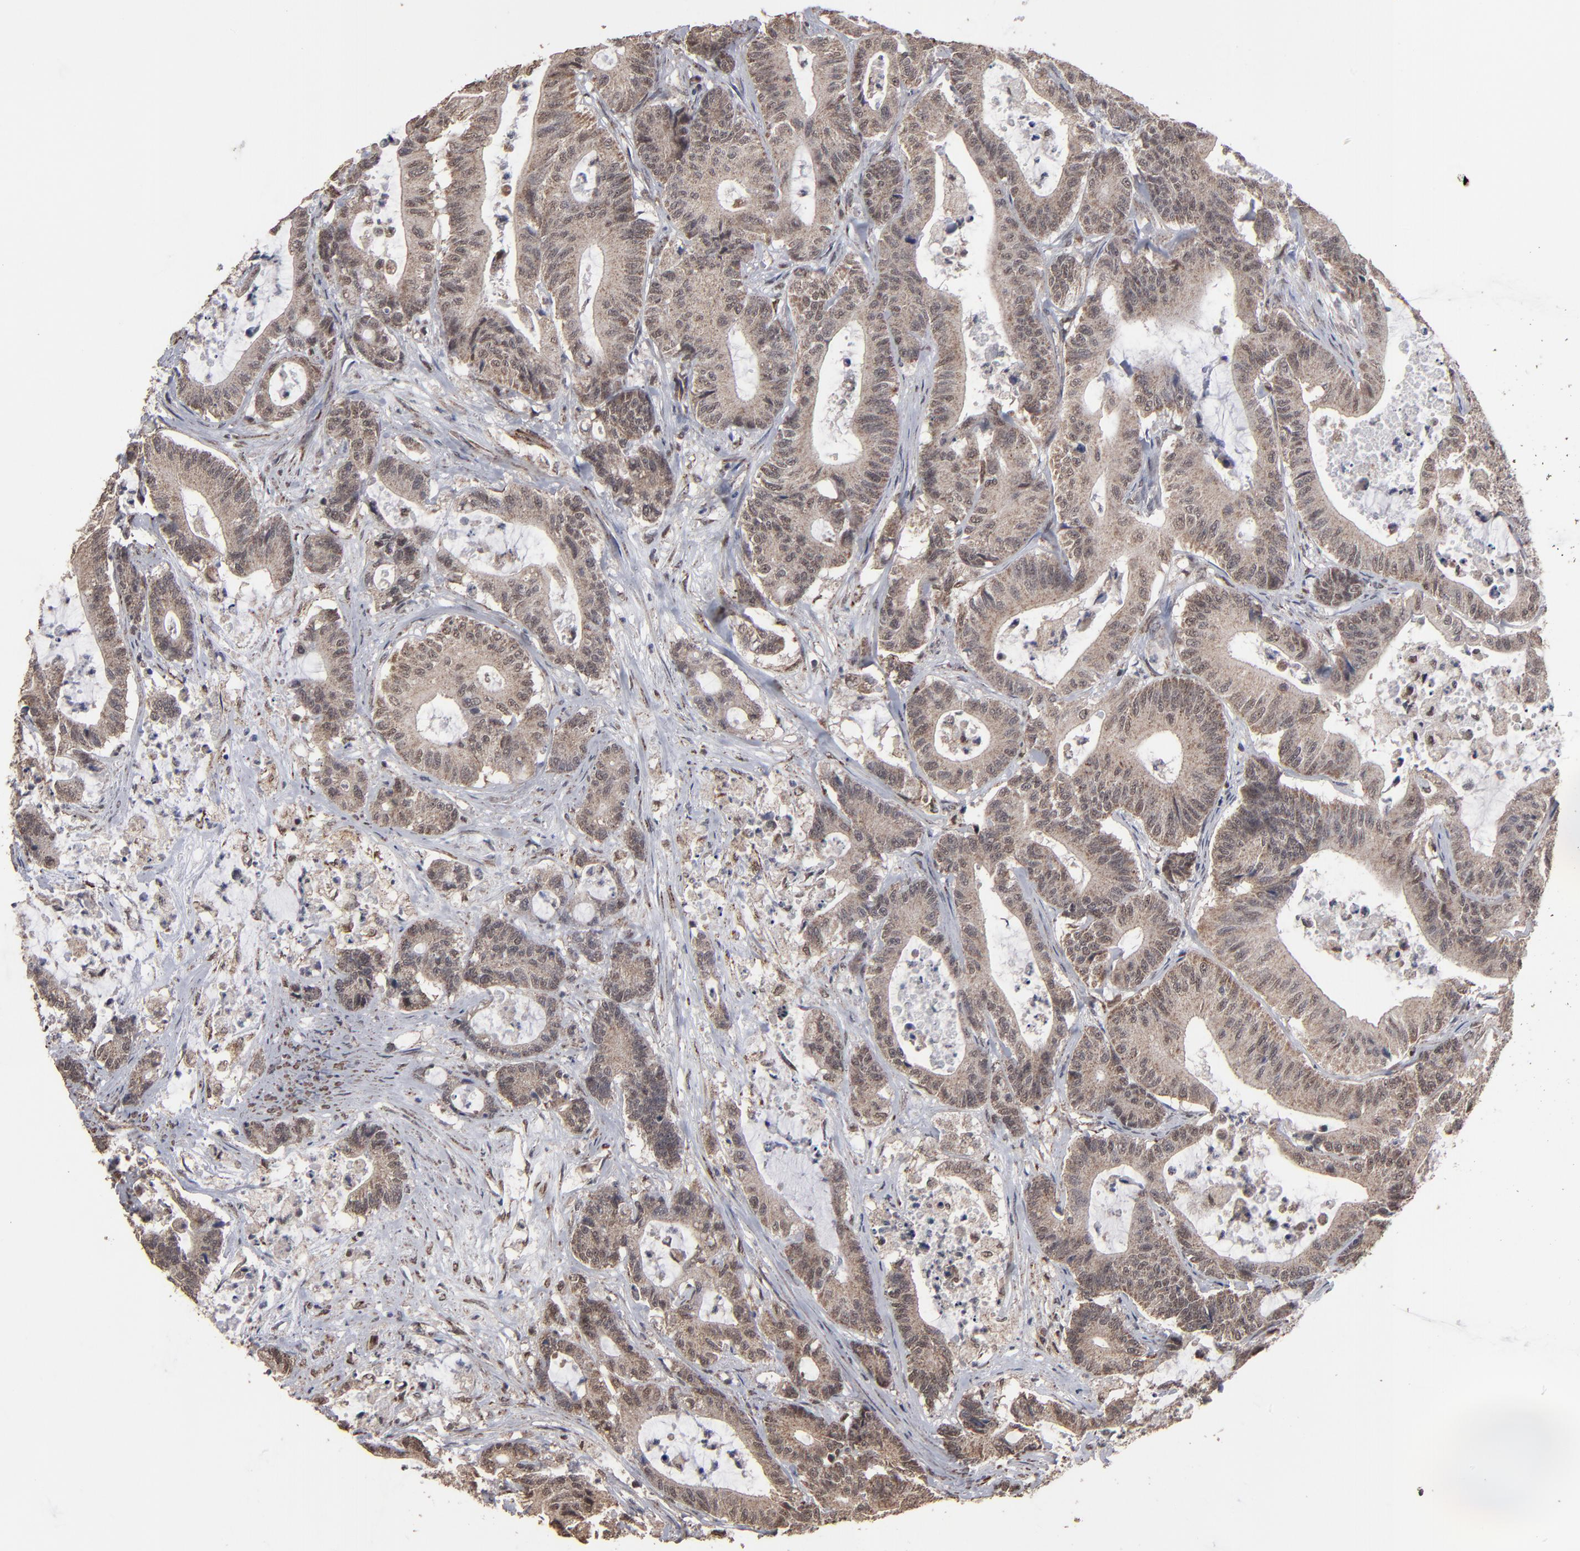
{"staining": {"intensity": "weak", "quantity": ">75%", "location": "cytoplasmic/membranous"}, "tissue": "colorectal cancer", "cell_type": "Tumor cells", "image_type": "cancer", "snomed": [{"axis": "morphology", "description": "Adenocarcinoma, NOS"}, {"axis": "topography", "description": "Colon"}], "caption": "Immunohistochemistry staining of colorectal adenocarcinoma, which reveals low levels of weak cytoplasmic/membranous positivity in about >75% of tumor cells indicating weak cytoplasmic/membranous protein expression. The staining was performed using DAB (3,3'-diaminobenzidine) (brown) for protein detection and nuclei were counterstained in hematoxylin (blue).", "gene": "BNIP3", "patient": {"sex": "female", "age": 84}}